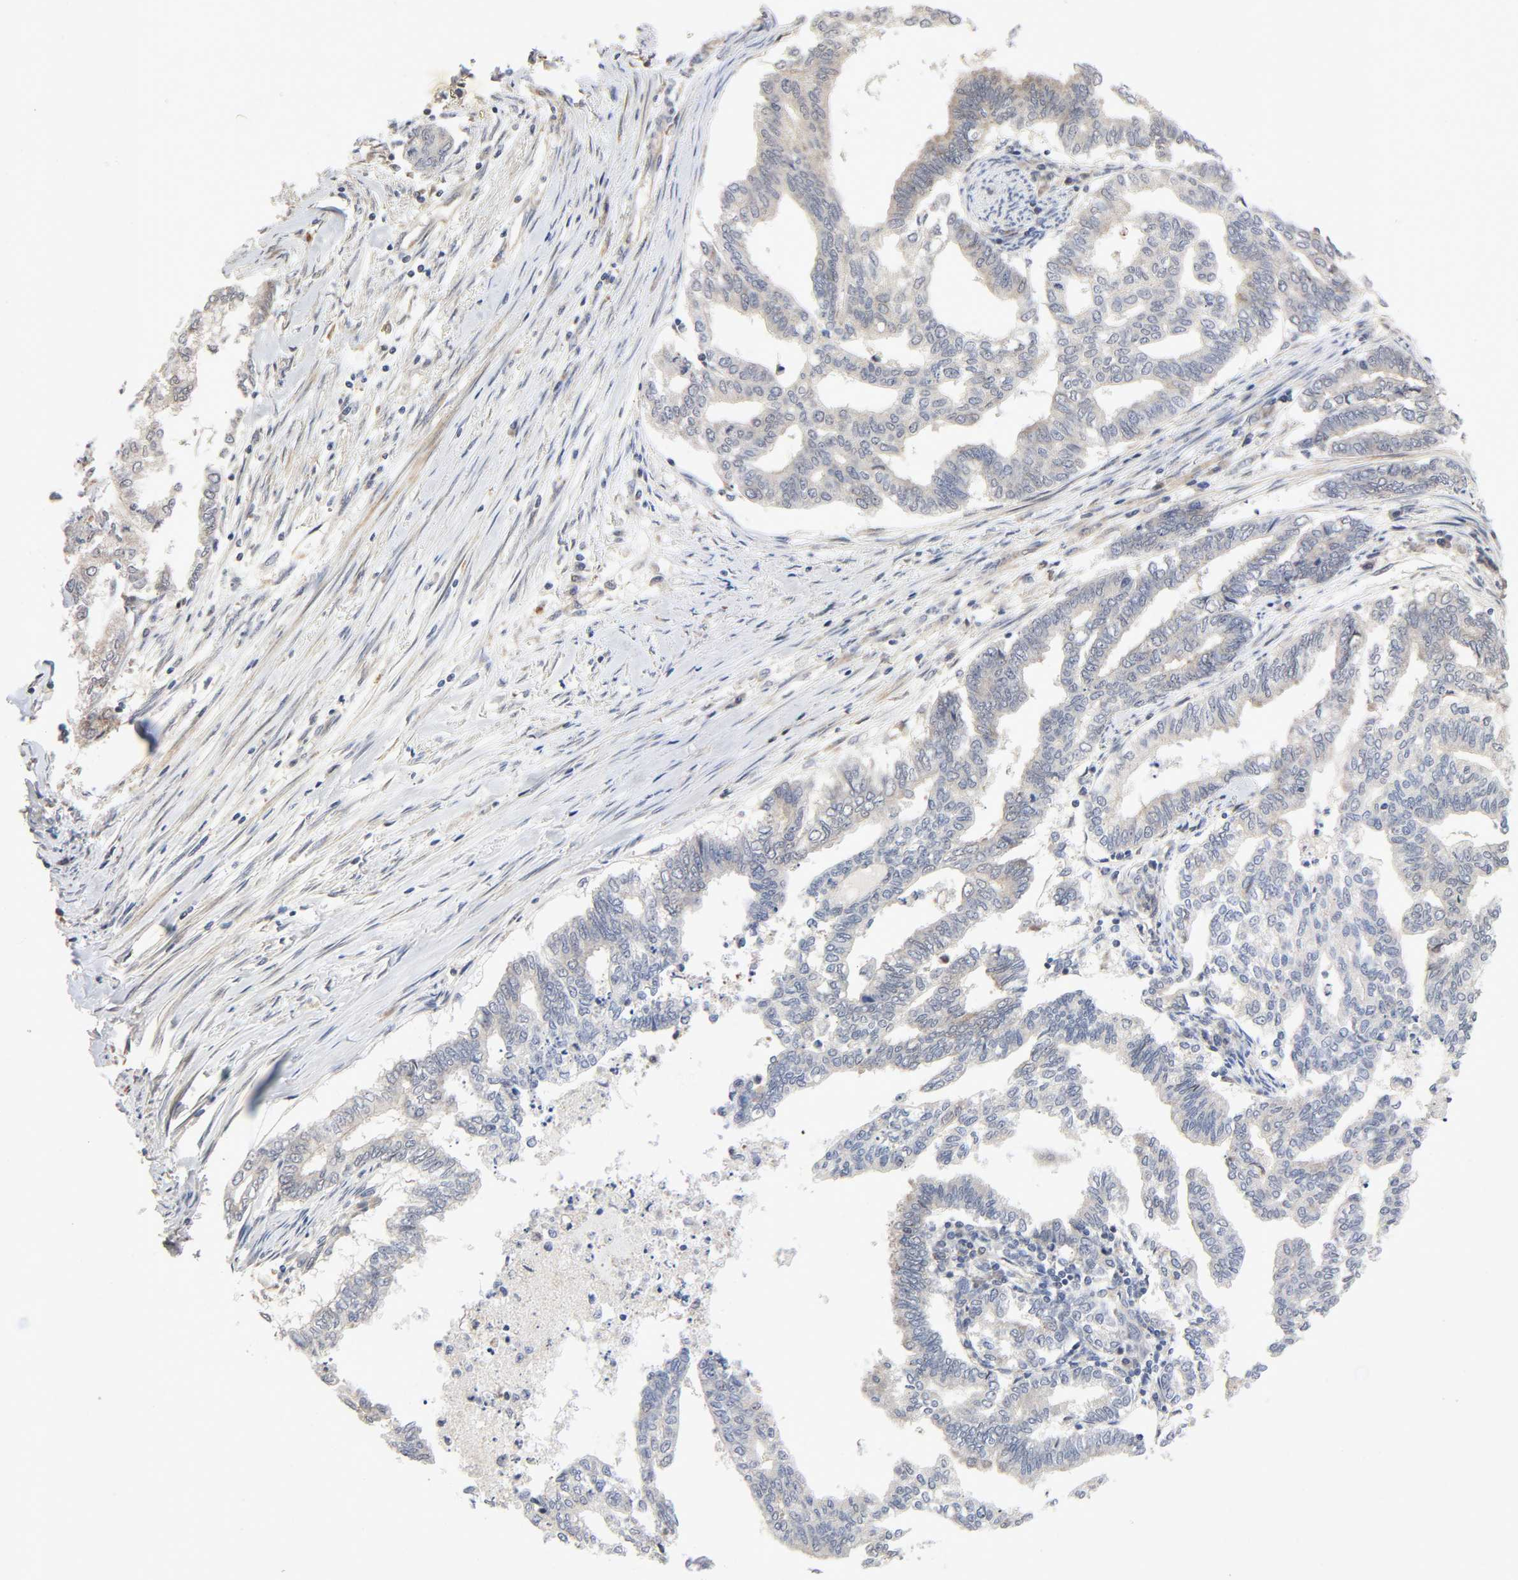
{"staining": {"intensity": "weak", "quantity": "<25%", "location": "cytoplasmic/membranous"}, "tissue": "endometrial cancer", "cell_type": "Tumor cells", "image_type": "cancer", "snomed": [{"axis": "morphology", "description": "Adenocarcinoma, NOS"}, {"axis": "topography", "description": "Endometrium"}], "caption": "Immunohistochemistry image of neoplastic tissue: human adenocarcinoma (endometrial) stained with DAB shows no significant protein staining in tumor cells.", "gene": "CASP9", "patient": {"sex": "female", "age": 79}}